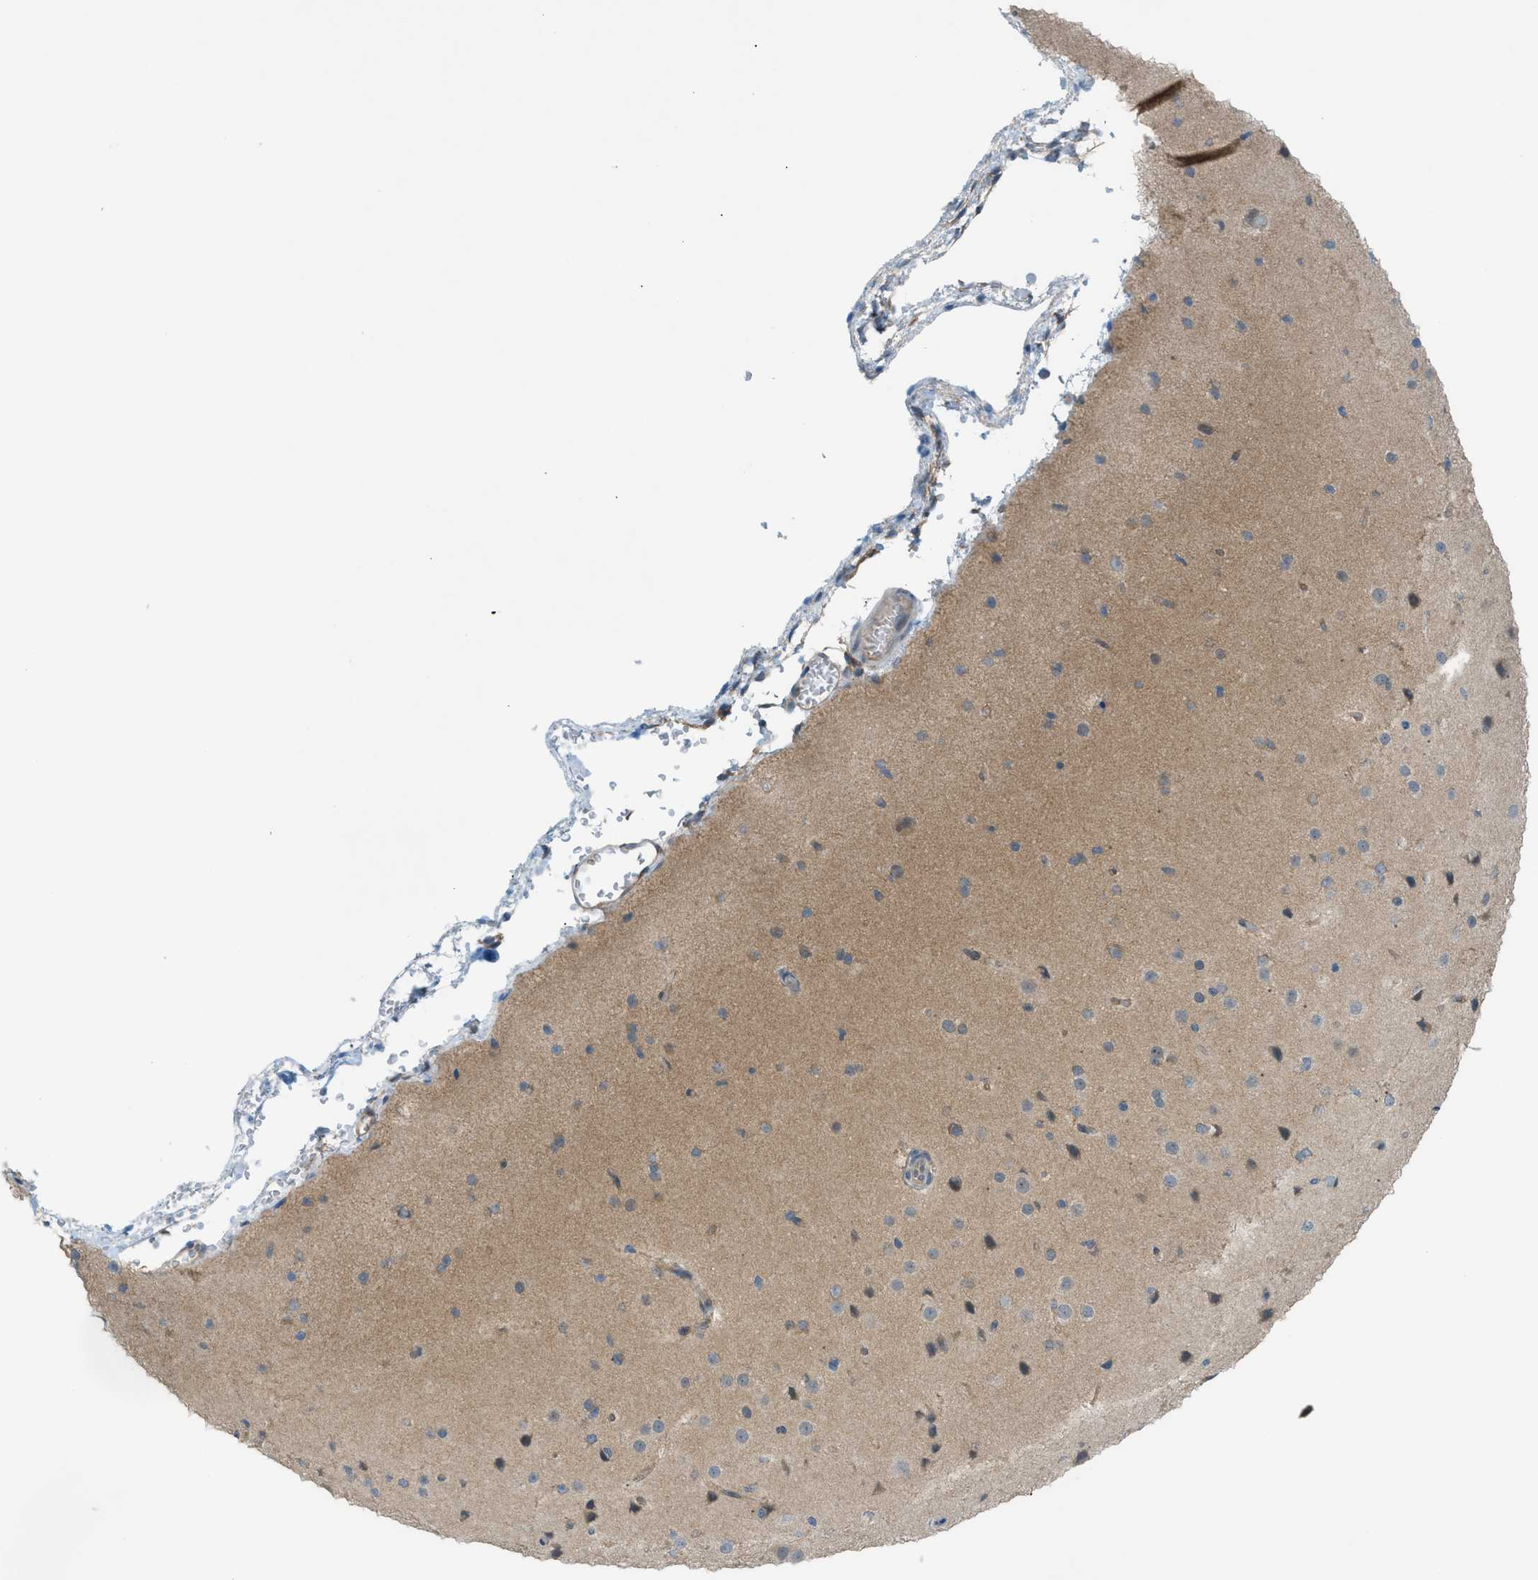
{"staining": {"intensity": "weak", "quantity": ">75%", "location": "cytoplasmic/membranous"}, "tissue": "cerebral cortex", "cell_type": "Endothelial cells", "image_type": "normal", "snomed": [{"axis": "morphology", "description": "Normal tissue, NOS"}, {"axis": "morphology", "description": "Developmental malformation"}, {"axis": "topography", "description": "Cerebral cortex"}], "caption": "Immunohistochemical staining of benign cerebral cortex demonstrates weak cytoplasmic/membranous protein expression in approximately >75% of endothelial cells. The staining is performed using DAB (3,3'-diaminobenzidine) brown chromogen to label protein expression. The nuclei are counter-stained blue using hematoxylin.", "gene": "DYRK1A", "patient": {"sex": "female", "age": 30}}